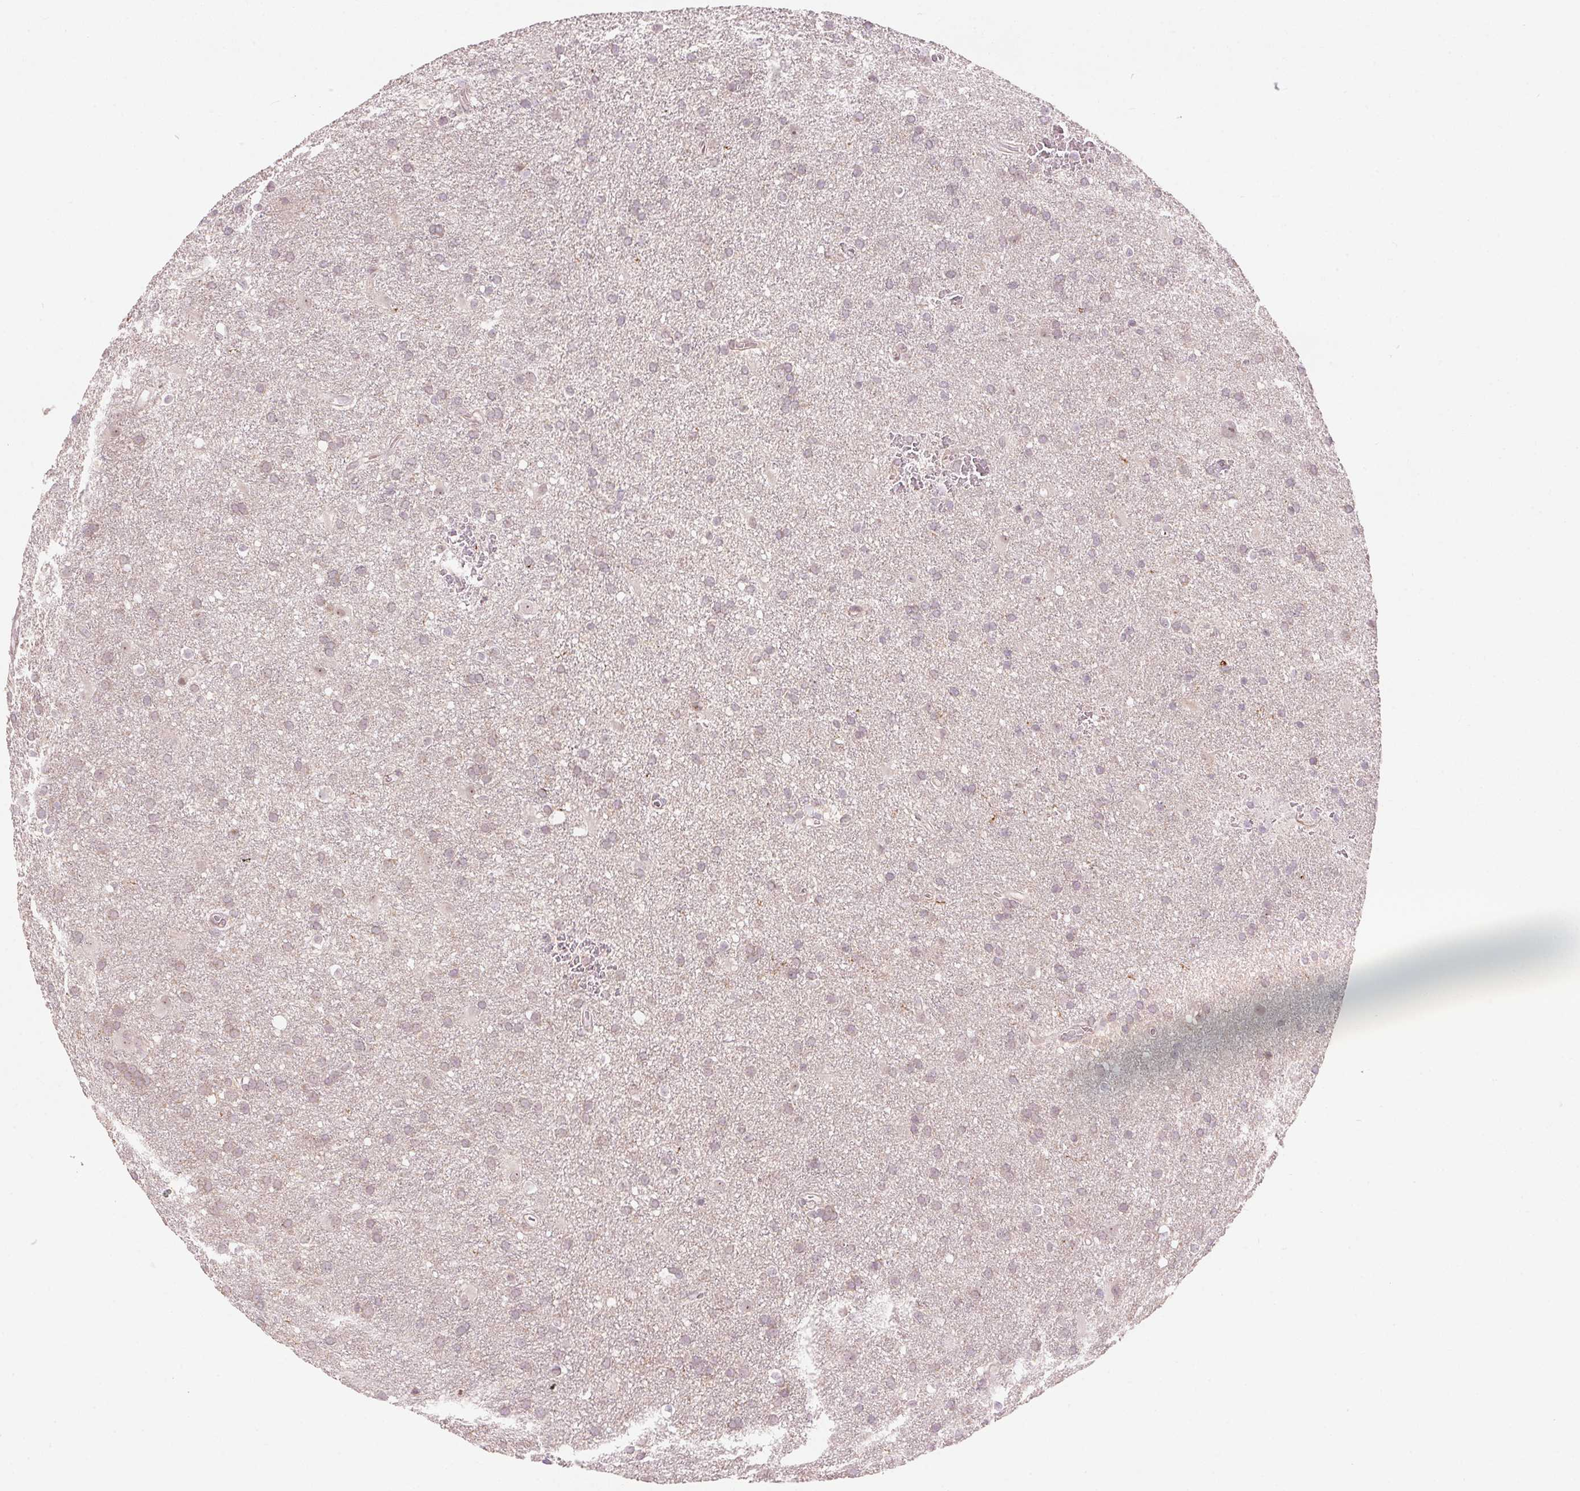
{"staining": {"intensity": "weak", "quantity": "<25%", "location": "cytoplasmic/membranous"}, "tissue": "glioma", "cell_type": "Tumor cells", "image_type": "cancer", "snomed": [{"axis": "morphology", "description": "Glioma, malignant, Low grade"}, {"axis": "topography", "description": "Brain"}], "caption": "Immunohistochemistry histopathology image of neoplastic tissue: human glioma stained with DAB reveals no significant protein positivity in tumor cells.", "gene": "TMED6", "patient": {"sex": "male", "age": 66}}